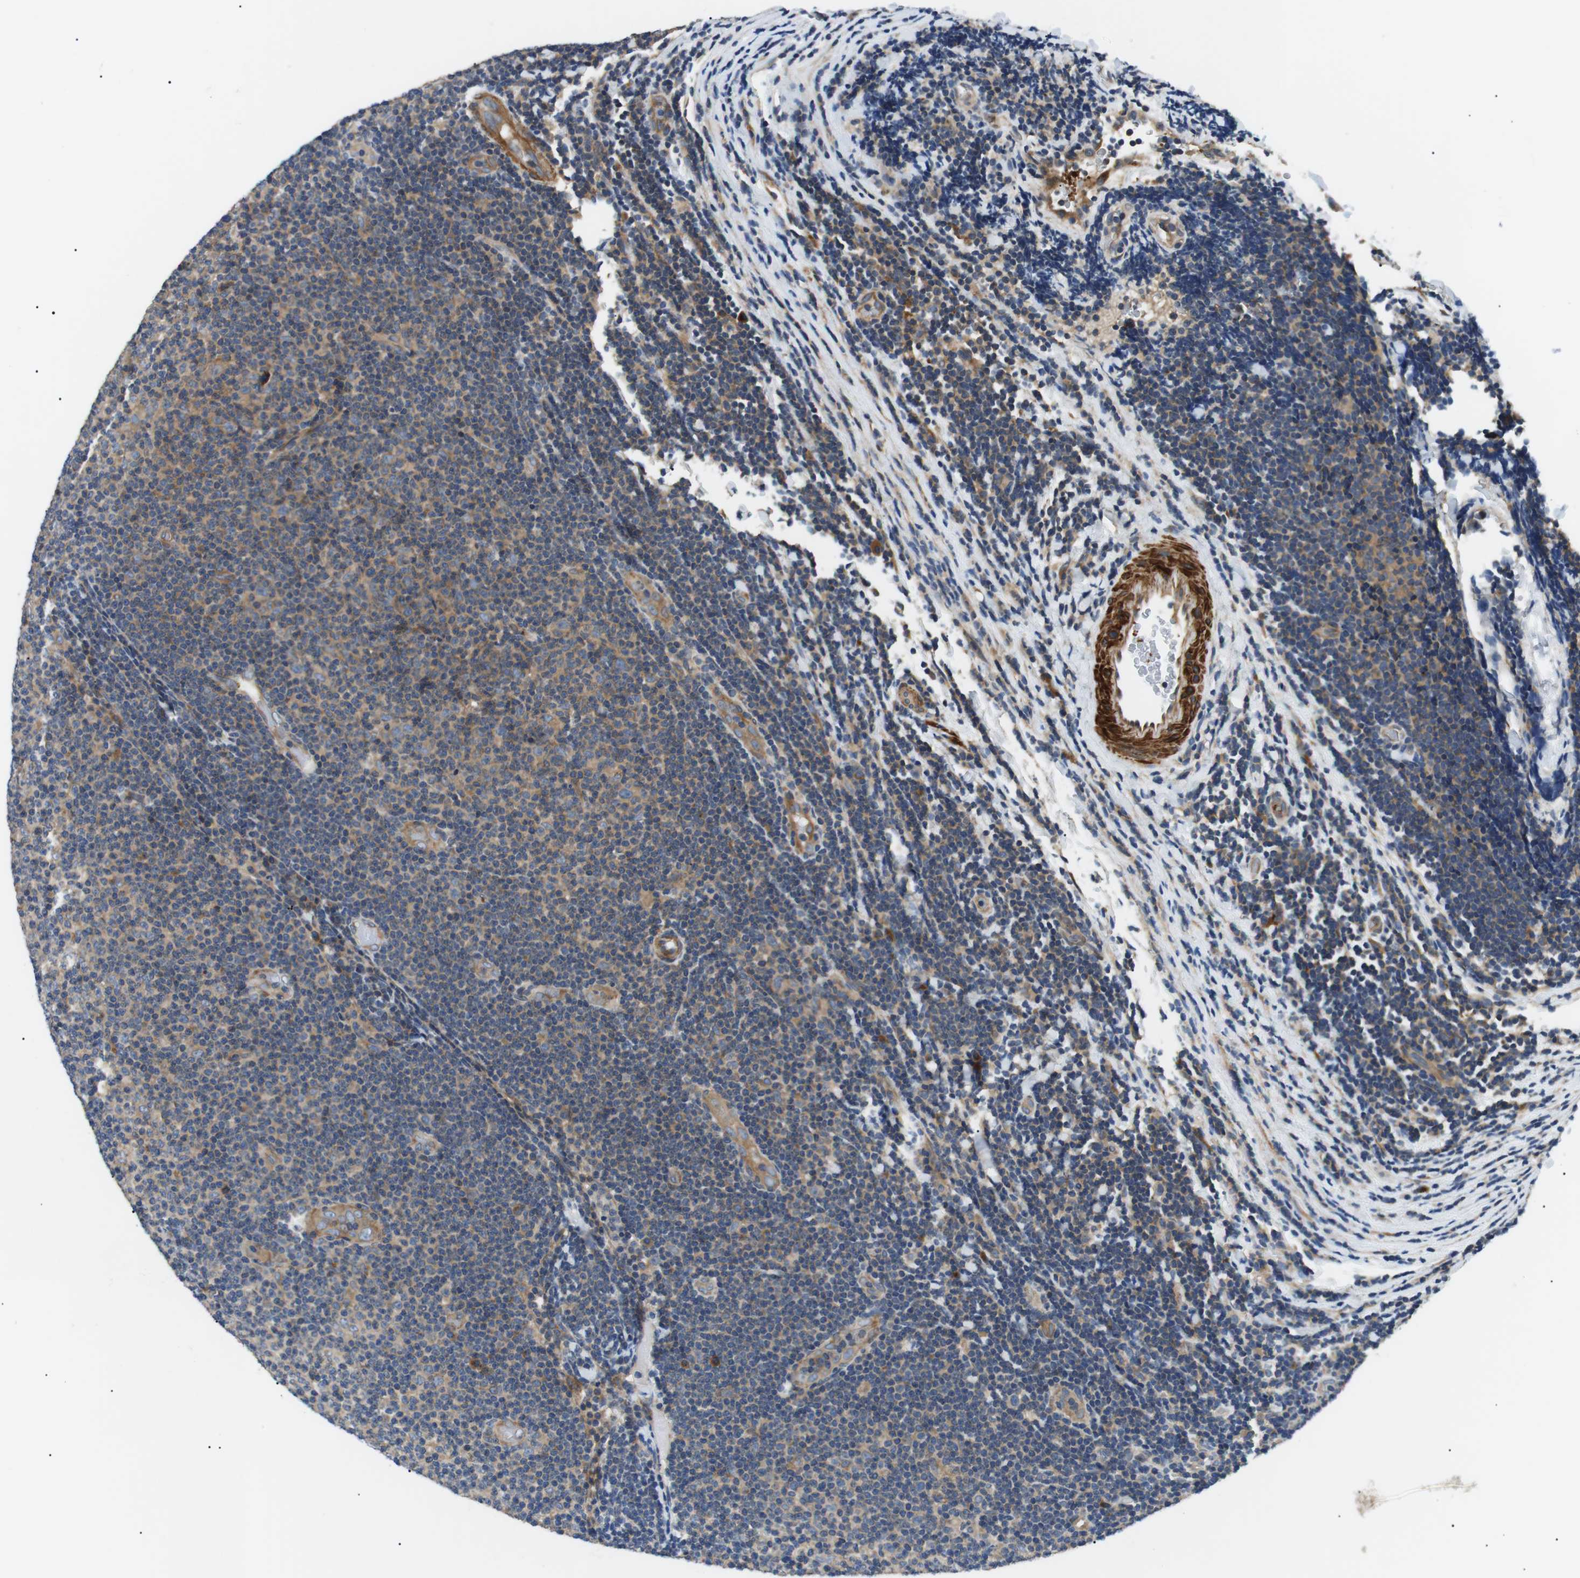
{"staining": {"intensity": "weak", "quantity": ">75%", "location": "cytoplasmic/membranous"}, "tissue": "lymphoma", "cell_type": "Tumor cells", "image_type": "cancer", "snomed": [{"axis": "morphology", "description": "Malignant lymphoma, non-Hodgkin's type, Low grade"}, {"axis": "topography", "description": "Lymph node"}], "caption": "Low-grade malignant lymphoma, non-Hodgkin's type stained with DAB immunohistochemistry exhibits low levels of weak cytoplasmic/membranous expression in approximately >75% of tumor cells.", "gene": "DIPK1A", "patient": {"sex": "male", "age": 83}}